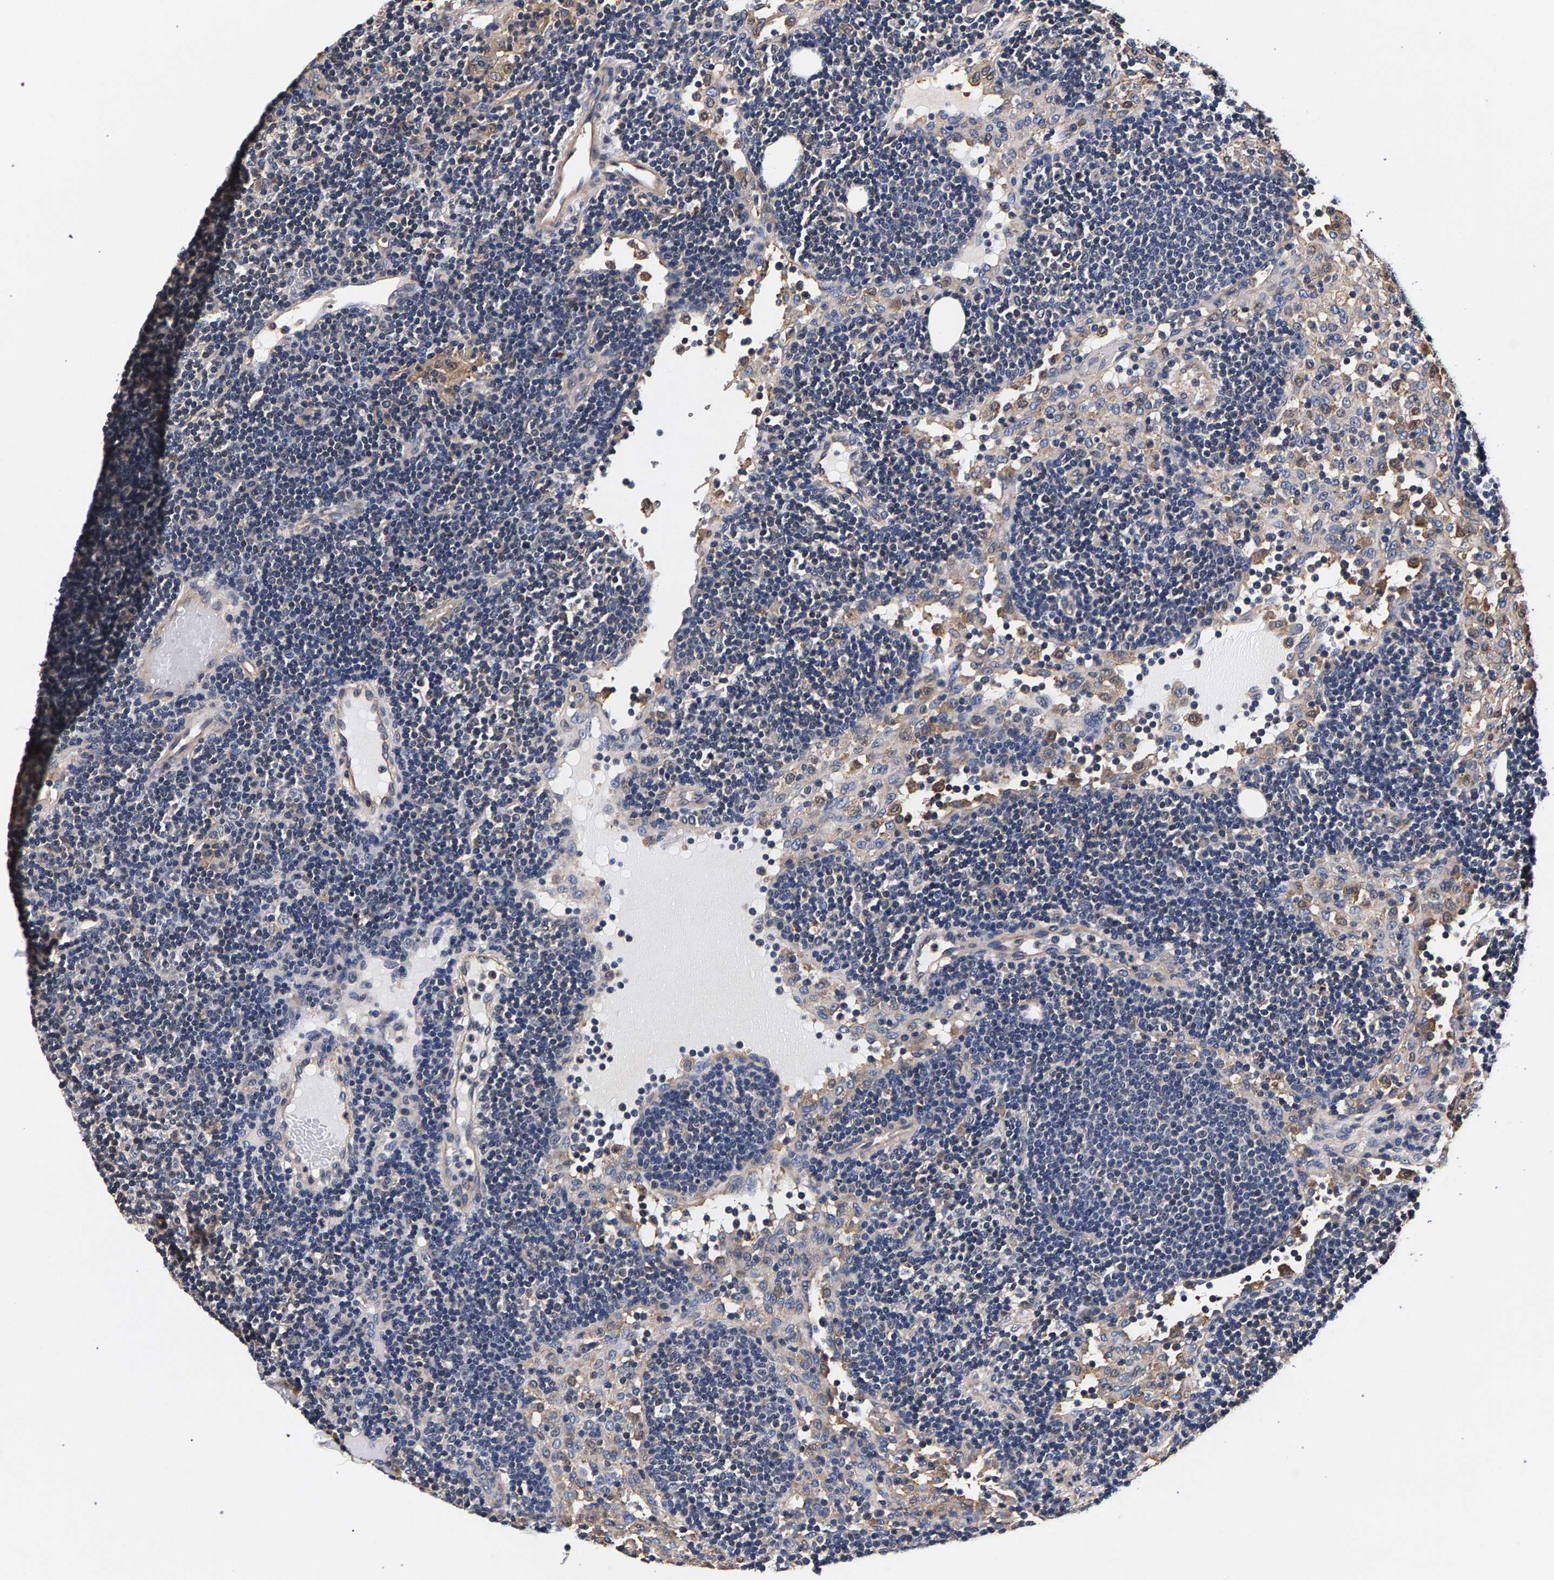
{"staining": {"intensity": "negative", "quantity": "none", "location": "none"}, "tissue": "lymph node", "cell_type": "Germinal center cells", "image_type": "normal", "snomed": [{"axis": "morphology", "description": "Normal tissue, NOS"}, {"axis": "morphology", "description": "Carcinoid, malignant, NOS"}, {"axis": "topography", "description": "Lymph node"}], "caption": "This is an IHC histopathology image of unremarkable lymph node. There is no staining in germinal center cells.", "gene": "MARCHF7", "patient": {"sex": "male", "age": 47}}